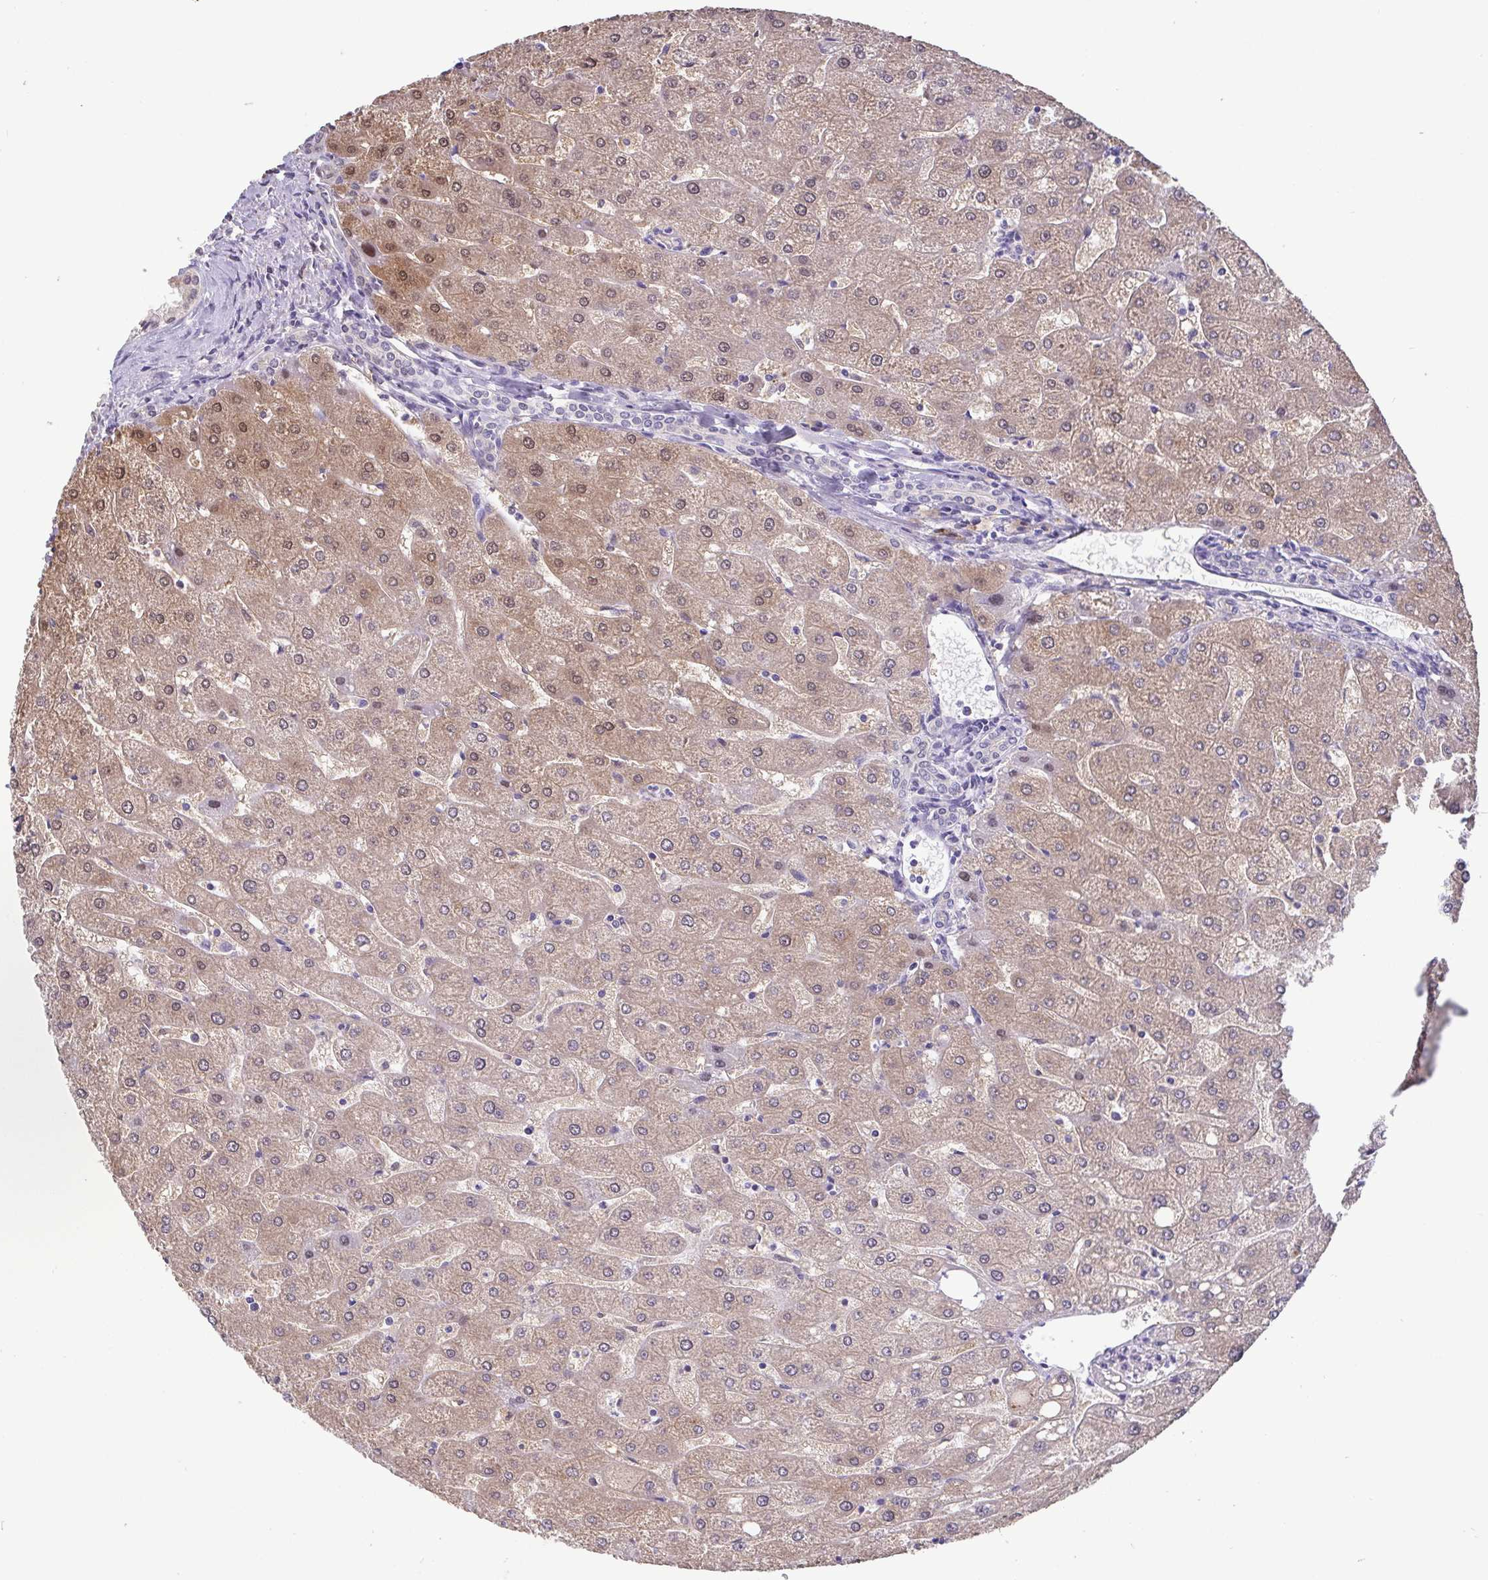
{"staining": {"intensity": "negative", "quantity": "none", "location": "none"}, "tissue": "liver", "cell_type": "Cholangiocytes", "image_type": "normal", "snomed": [{"axis": "morphology", "description": "Normal tissue, NOS"}, {"axis": "topography", "description": "Liver"}], "caption": "Cholangiocytes are negative for protein expression in normal human liver. (Brightfield microscopy of DAB (3,3'-diaminobenzidine) IHC at high magnification).", "gene": "IDH1", "patient": {"sex": "male", "age": 67}}